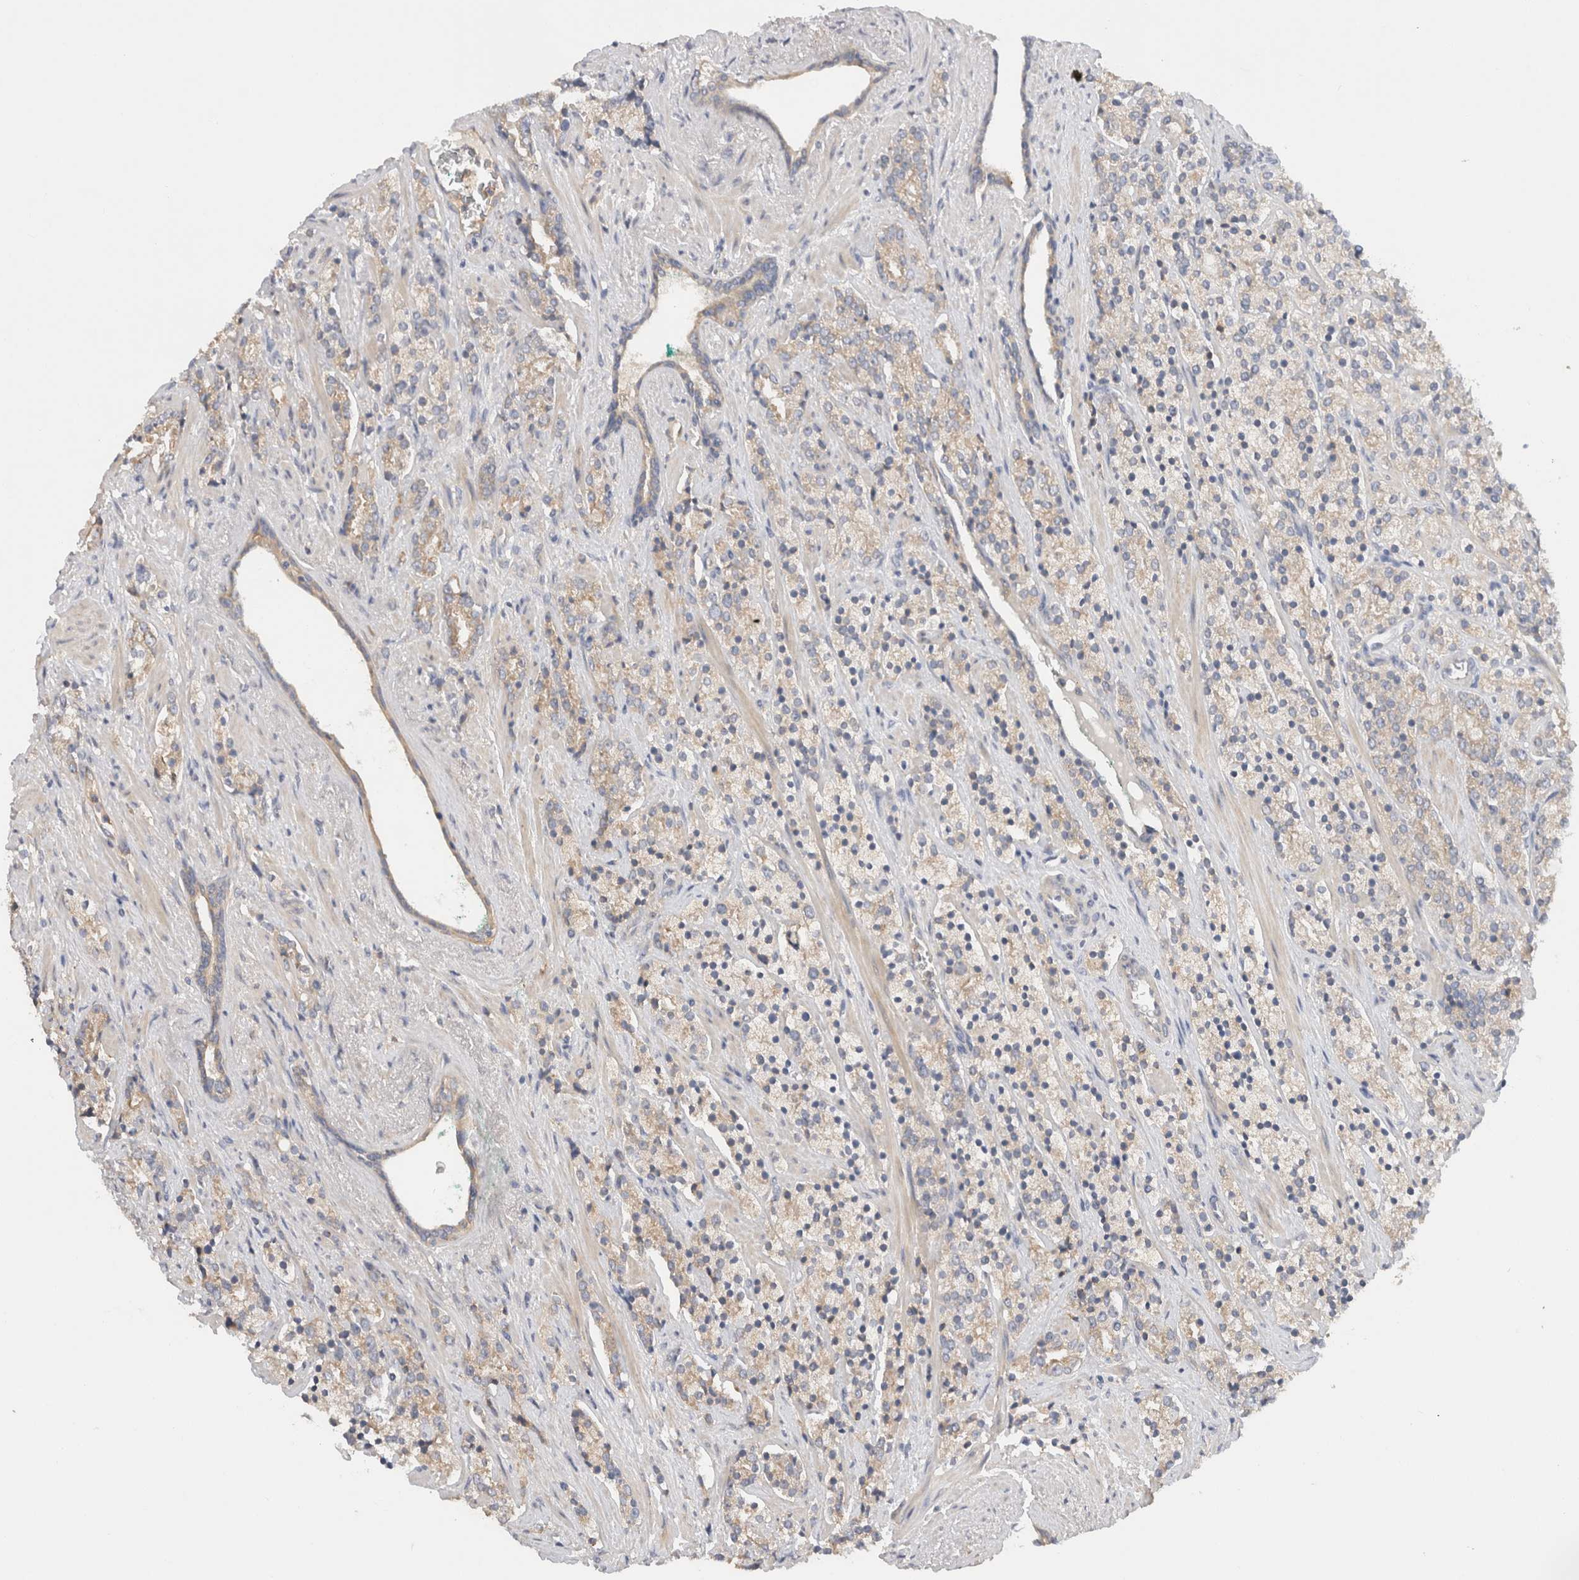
{"staining": {"intensity": "weak", "quantity": "25%-75%", "location": "cytoplasmic/membranous"}, "tissue": "prostate cancer", "cell_type": "Tumor cells", "image_type": "cancer", "snomed": [{"axis": "morphology", "description": "Adenocarcinoma, High grade"}, {"axis": "topography", "description": "Prostate"}], "caption": "Prostate high-grade adenocarcinoma stained with a brown dye exhibits weak cytoplasmic/membranous positive positivity in about 25%-75% of tumor cells.", "gene": "SGK3", "patient": {"sex": "male", "age": 71}}